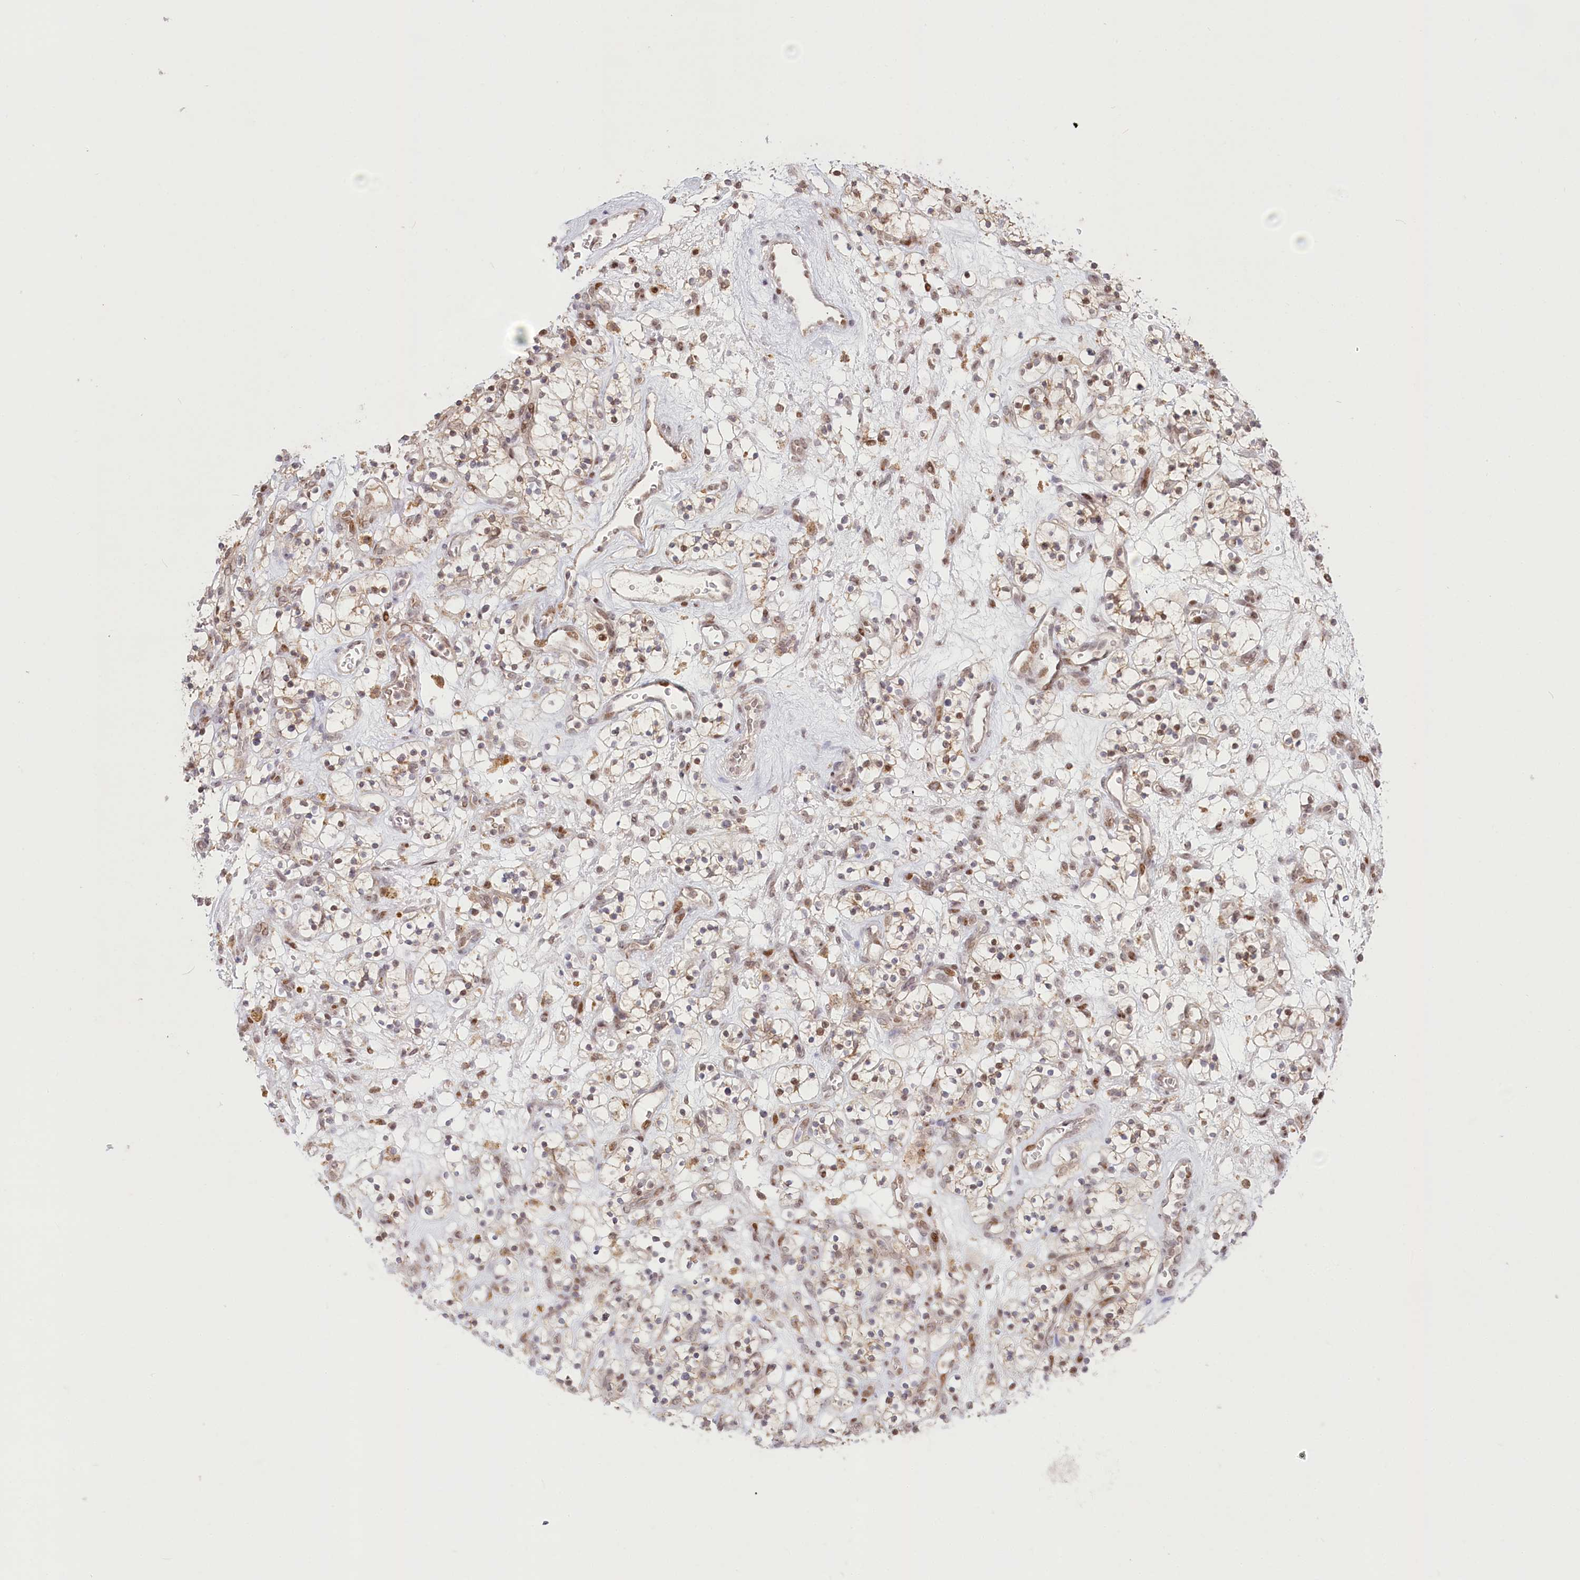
{"staining": {"intensity": "weak", "quantity": "25%-75%", "location": "cytoplasmic/membranous,nuclear"}, "tissue": "renal cancer", "cell_type": "Tumor cells", "image_type": "cancer", "snomed": [{"axis": "morphology", "description": "Adenocarcinoma, NOS"}, {"axis": "topography", "description": "Kidney"}], "caption": "Adenocarcinoma (renal) stained for a protein (brown) demonstrates weak cytoplasmic/membranous and nuclear positive expression in approximately 25%-75% of tumor cells.", "gene": "PYURF", "patient": {"sex": "female", "age": 57}}